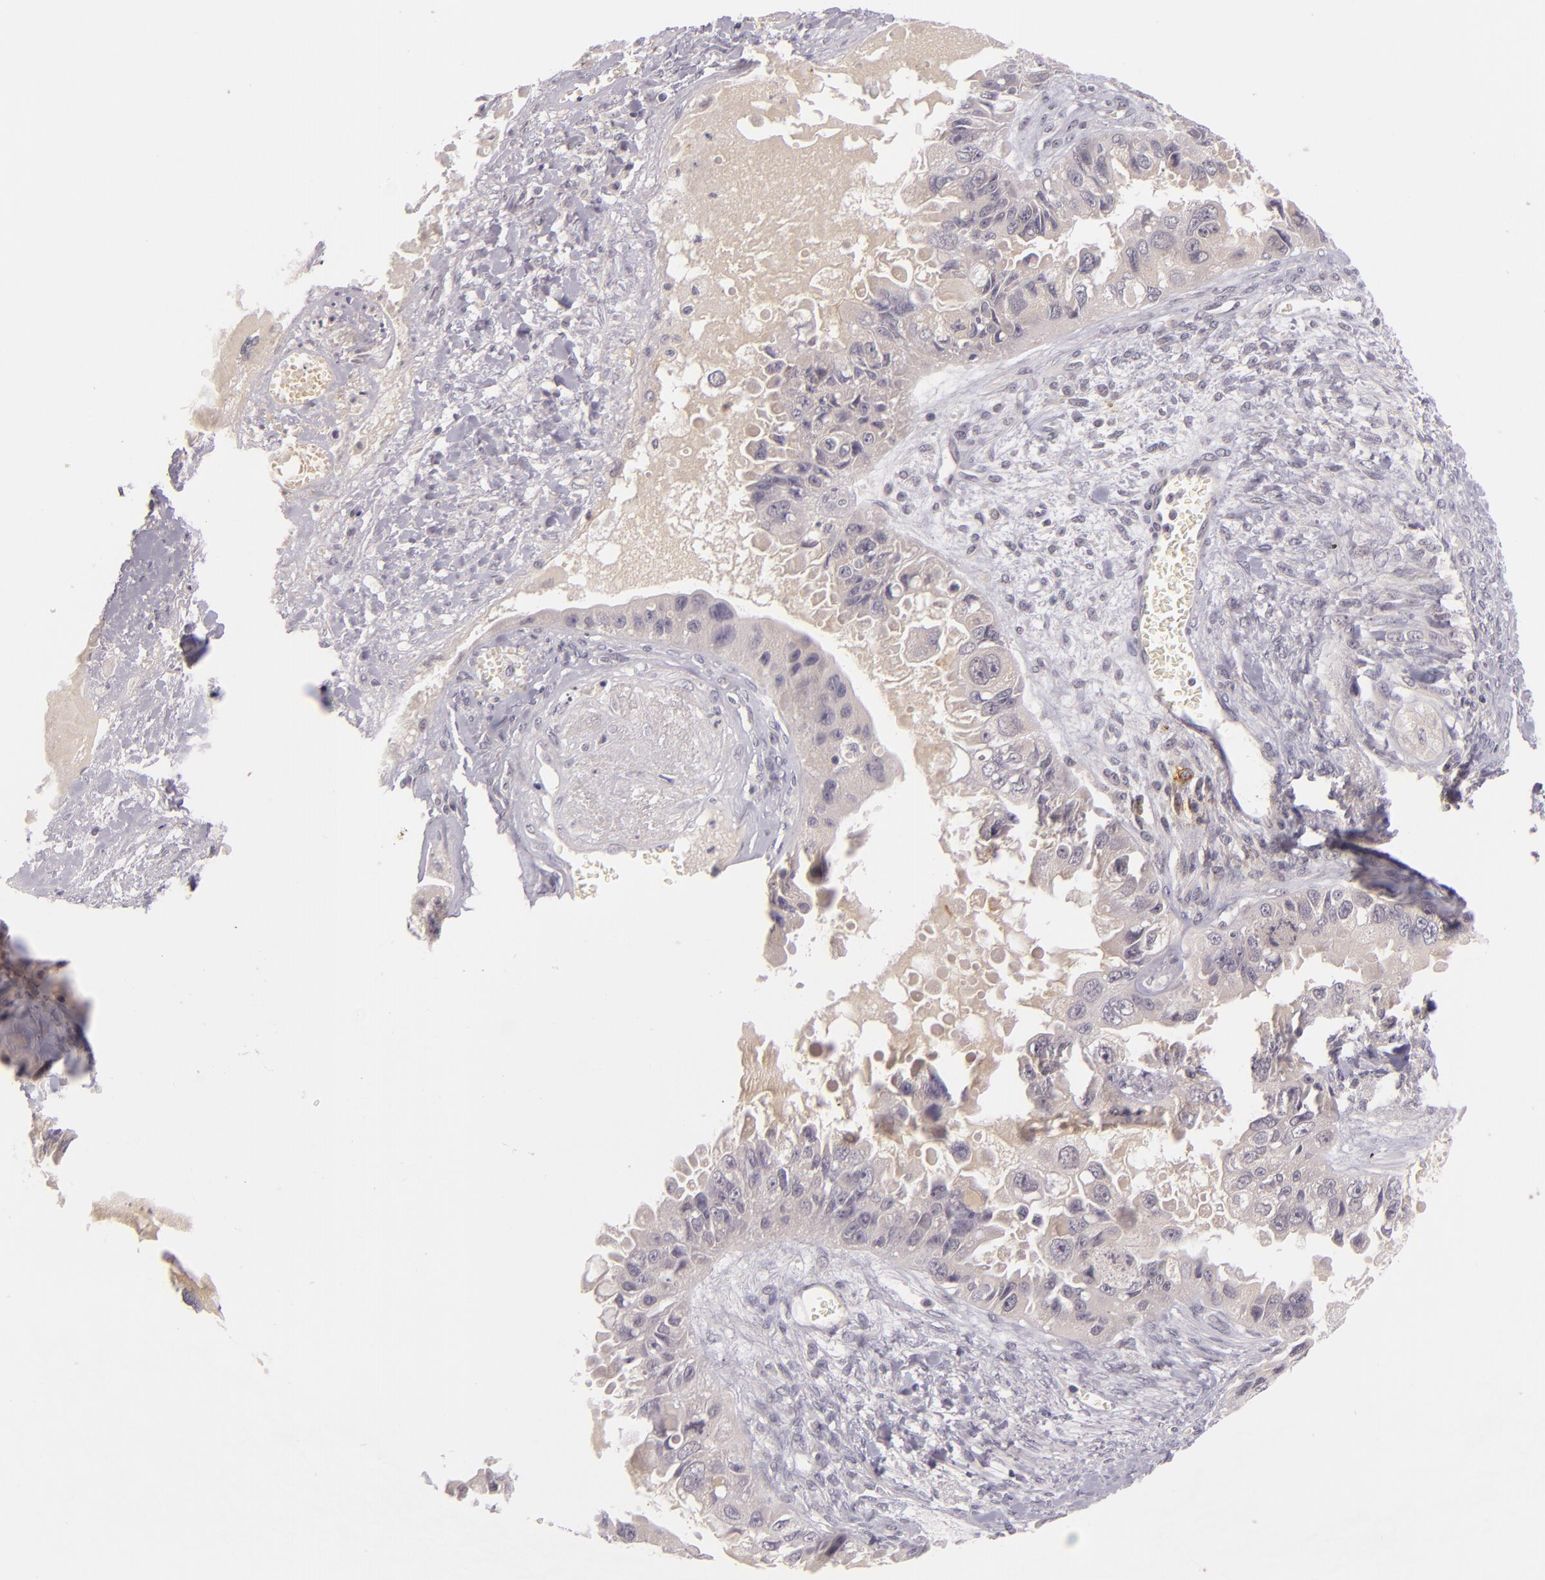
{"staining": {"intensity": "weak", "quantity": "<25%", "location": "cytoplasmic/membranous"}, "tissue": "ovarian cancer", "cell_type": "Tumor cells", "image_type": "cancer", "snomed": [{"axis": "morphology", "description": "Carcinoma, endometroid"}, {"axis": "topography", "description": "Ovary"}], "caption": "DAB (3,3'-diaminobenzidine) immunohistochemical staining of human endometroid carcinoma (ovarian) exhibits no significant staining in tumor cells.", "gene": "CASP8", "patient": {"sex": "female", "age": 85}}